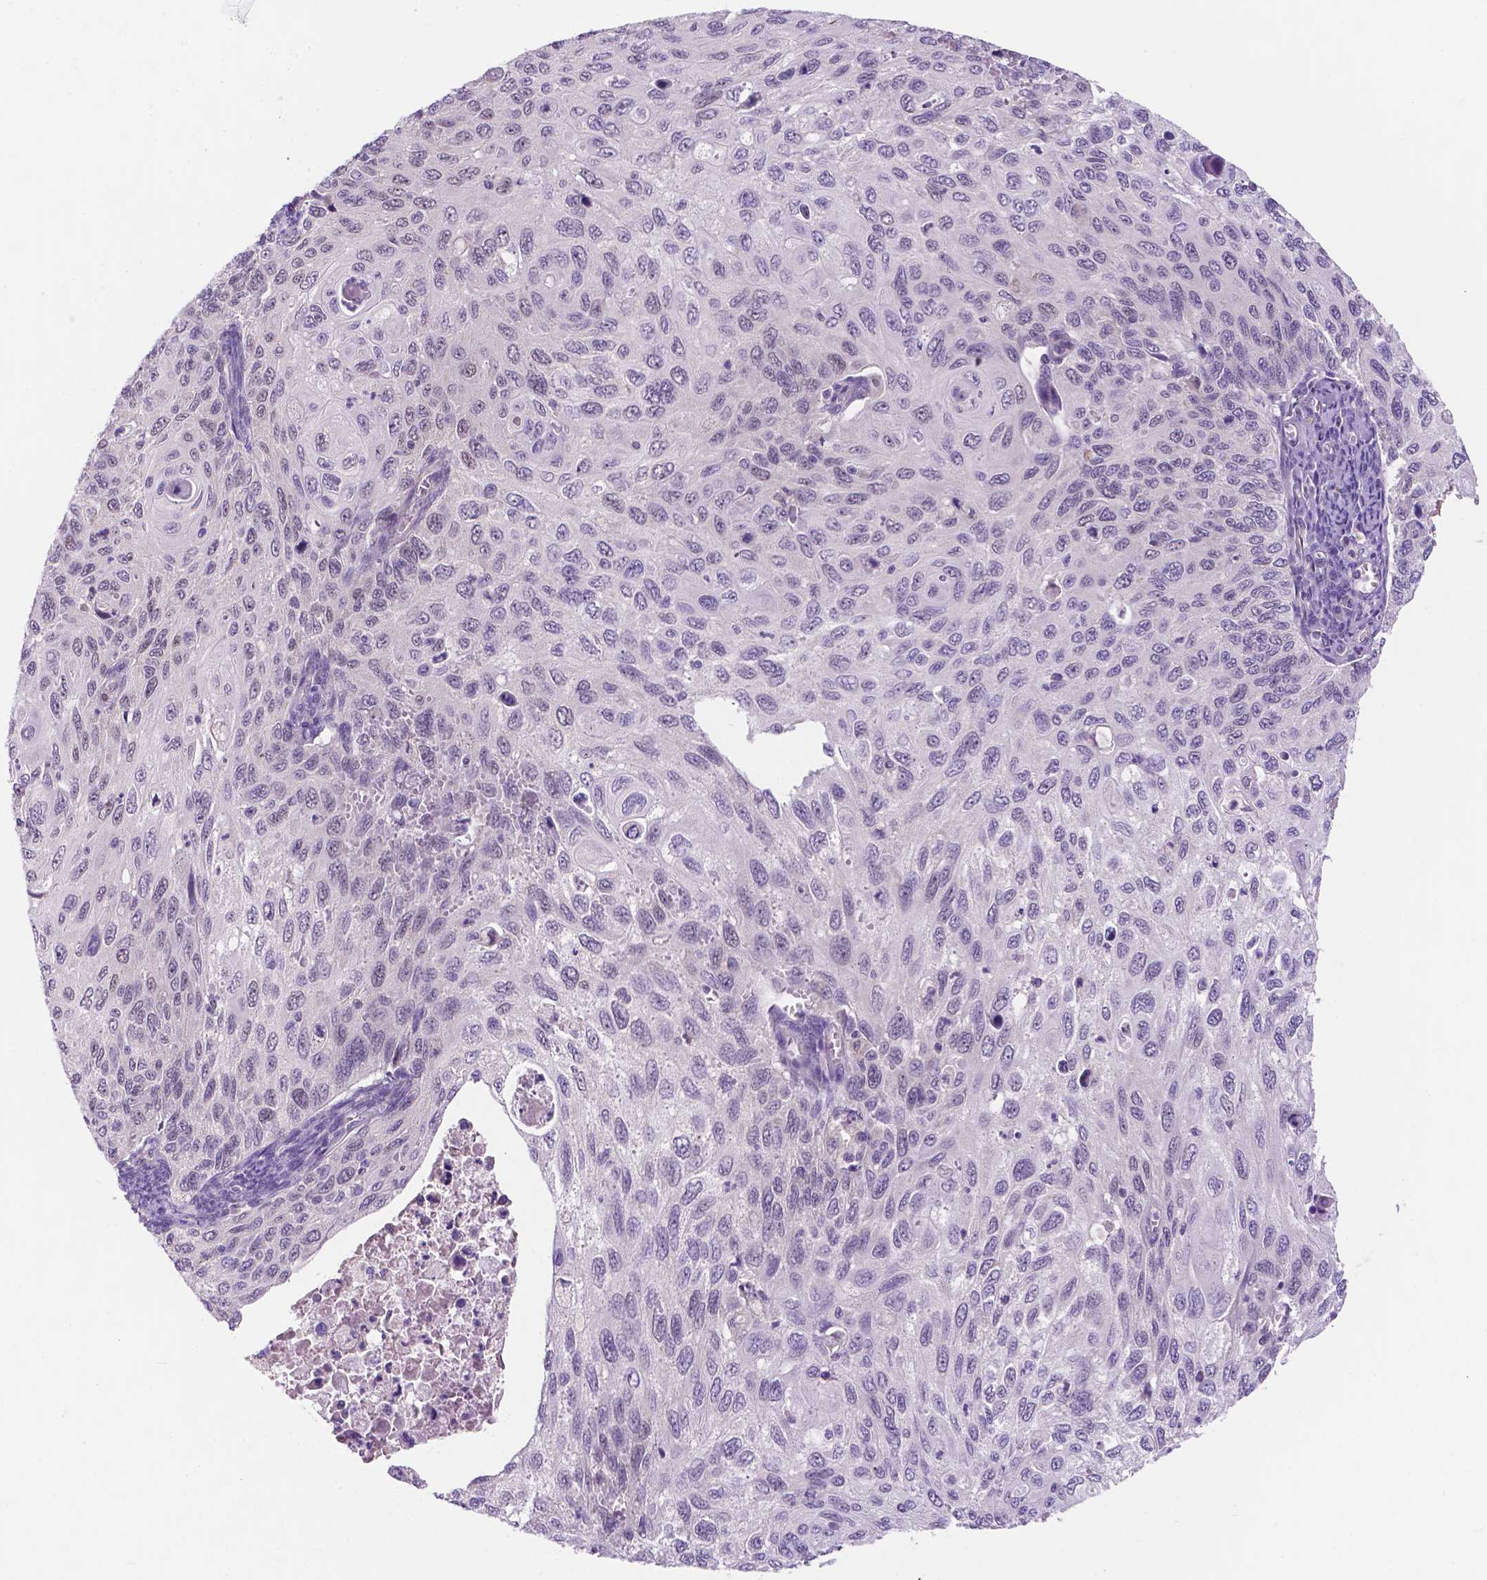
{"staining": {"intensity": "weak", "quantity": "<25%", "location": "nuclear"}, "tissue": "cervical cancer", "cell_type": "Tumor cells", "image_type": "cancer", "snomed": [{"axis": "morphology", "description": "Squamous cell carcinoma, NOS"}, {"axis": "topography", "description": "Cervix"}], "caption": "The photomicrograph shows no significant positivity in tumor cells of cervical squamous cell carcinoma.", "gene": "FAM50B", "patient": {"sex": "female", "age": 70}}